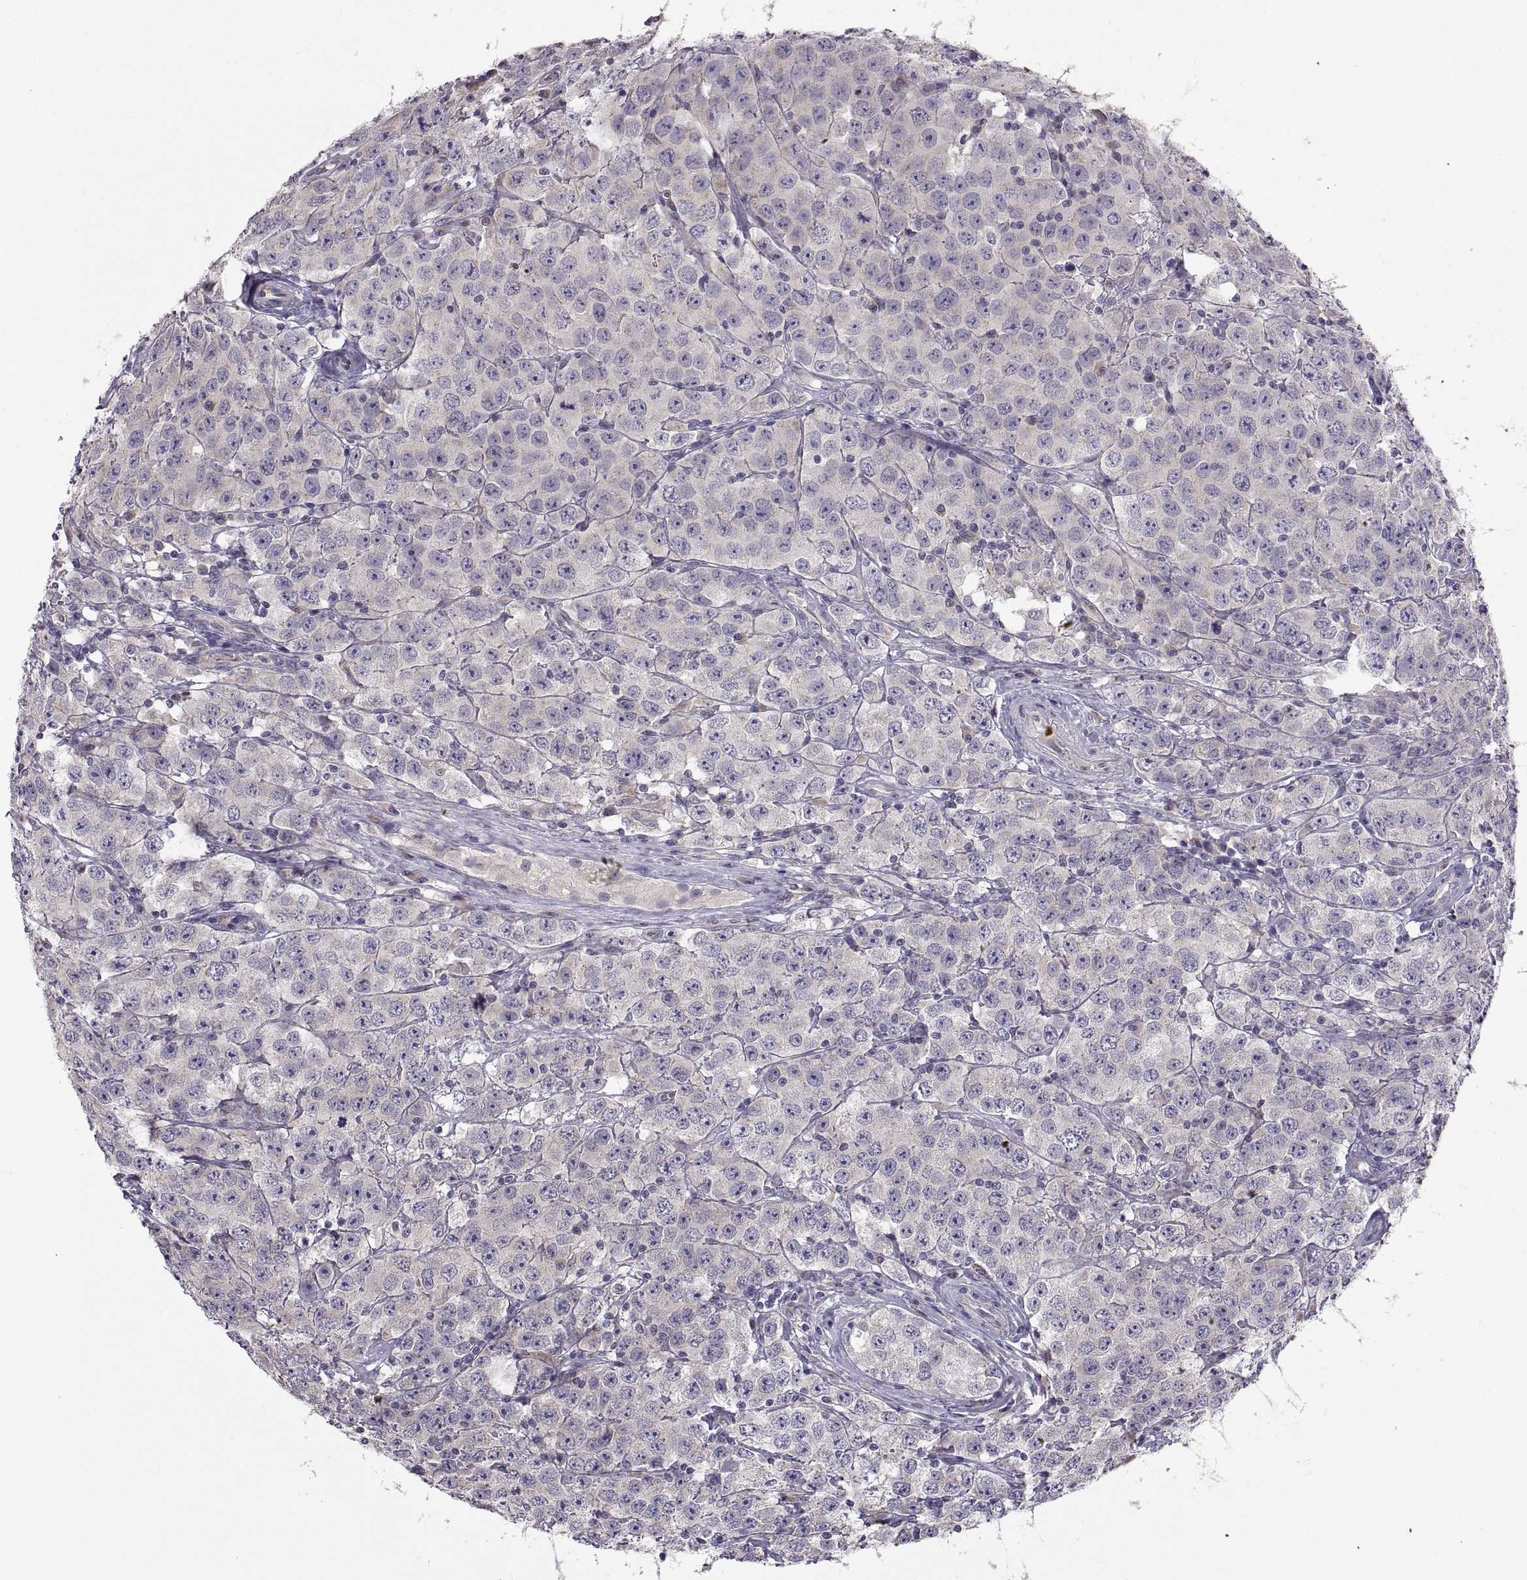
{"staining": {"intensity": "negative", "quantity": "none", "location": "none"}, "tissue": "testis cancer", "cell_type": "Tumor cells", "image_type": "cancer", "snomed": [{"axis": "morphology", "description": "Seminoma, NOS"}, {"axis": "topography", "description": "Testis"}], "caption": "Immunohistochemistry (IHC) of testis cancer (seminoma) exhibits no staining in tumor cells.", "gene": "ACSBG2", "patient": {"sex": "male", "age": 52}}